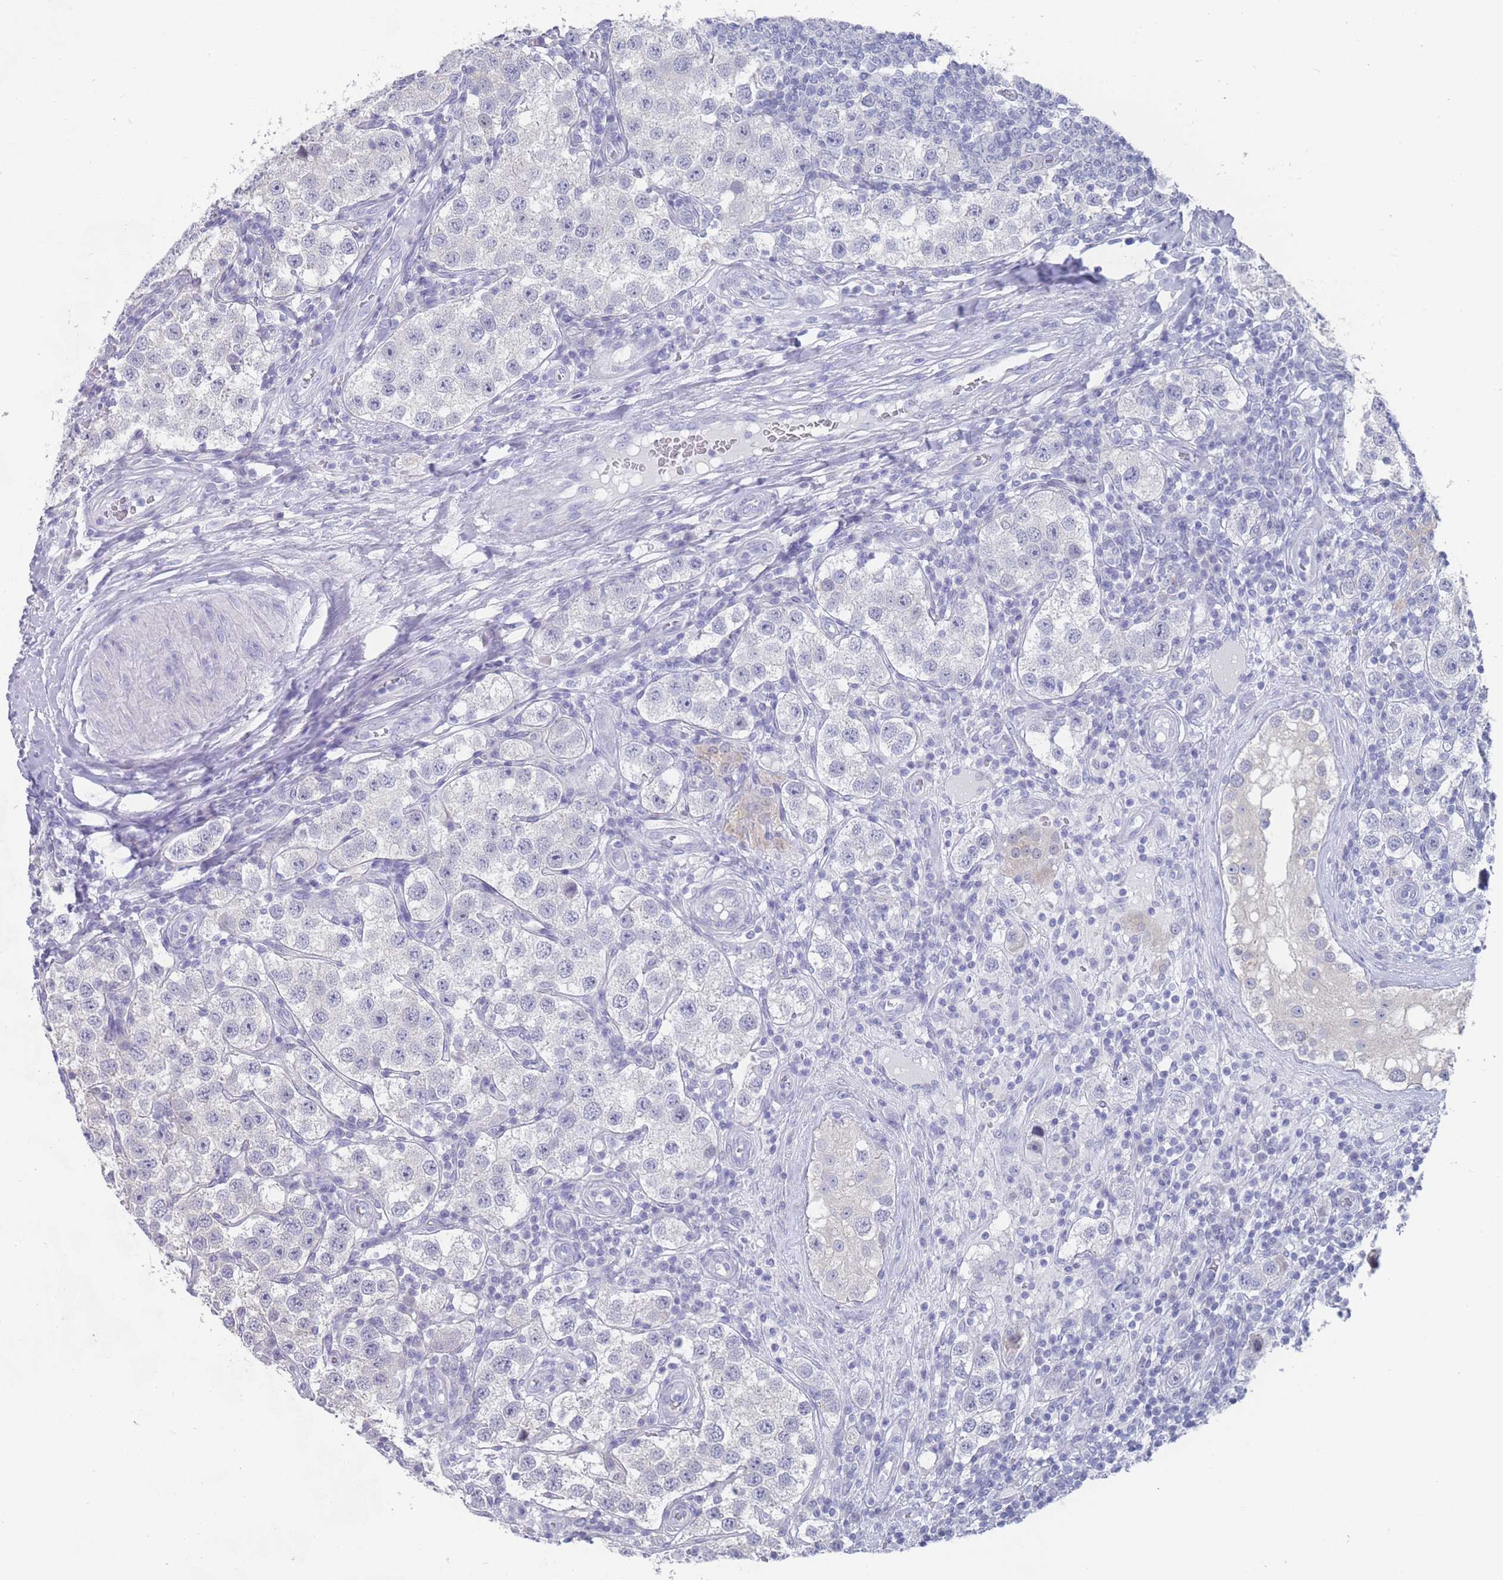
{"staining": {"intensity": "negative", "quantity": "none", "location": "none"}, "tissue": "testis cancer", "cell_type": "Tumor cells", "image_type": "cancer", "snomed": [{"axis": "morphology", "description": "Seminoma, NOS"}, {"axis": "topography", "description": "Testis"}], "caption": "High magnification brightfield microscopy of testis seminoma stained with DAB (brown) and counterstained with hematoxylin (blue): tumor cells show no significant staining.", "gene": "CYP51A1", "patient": {"sex": "male", "age": 37}}